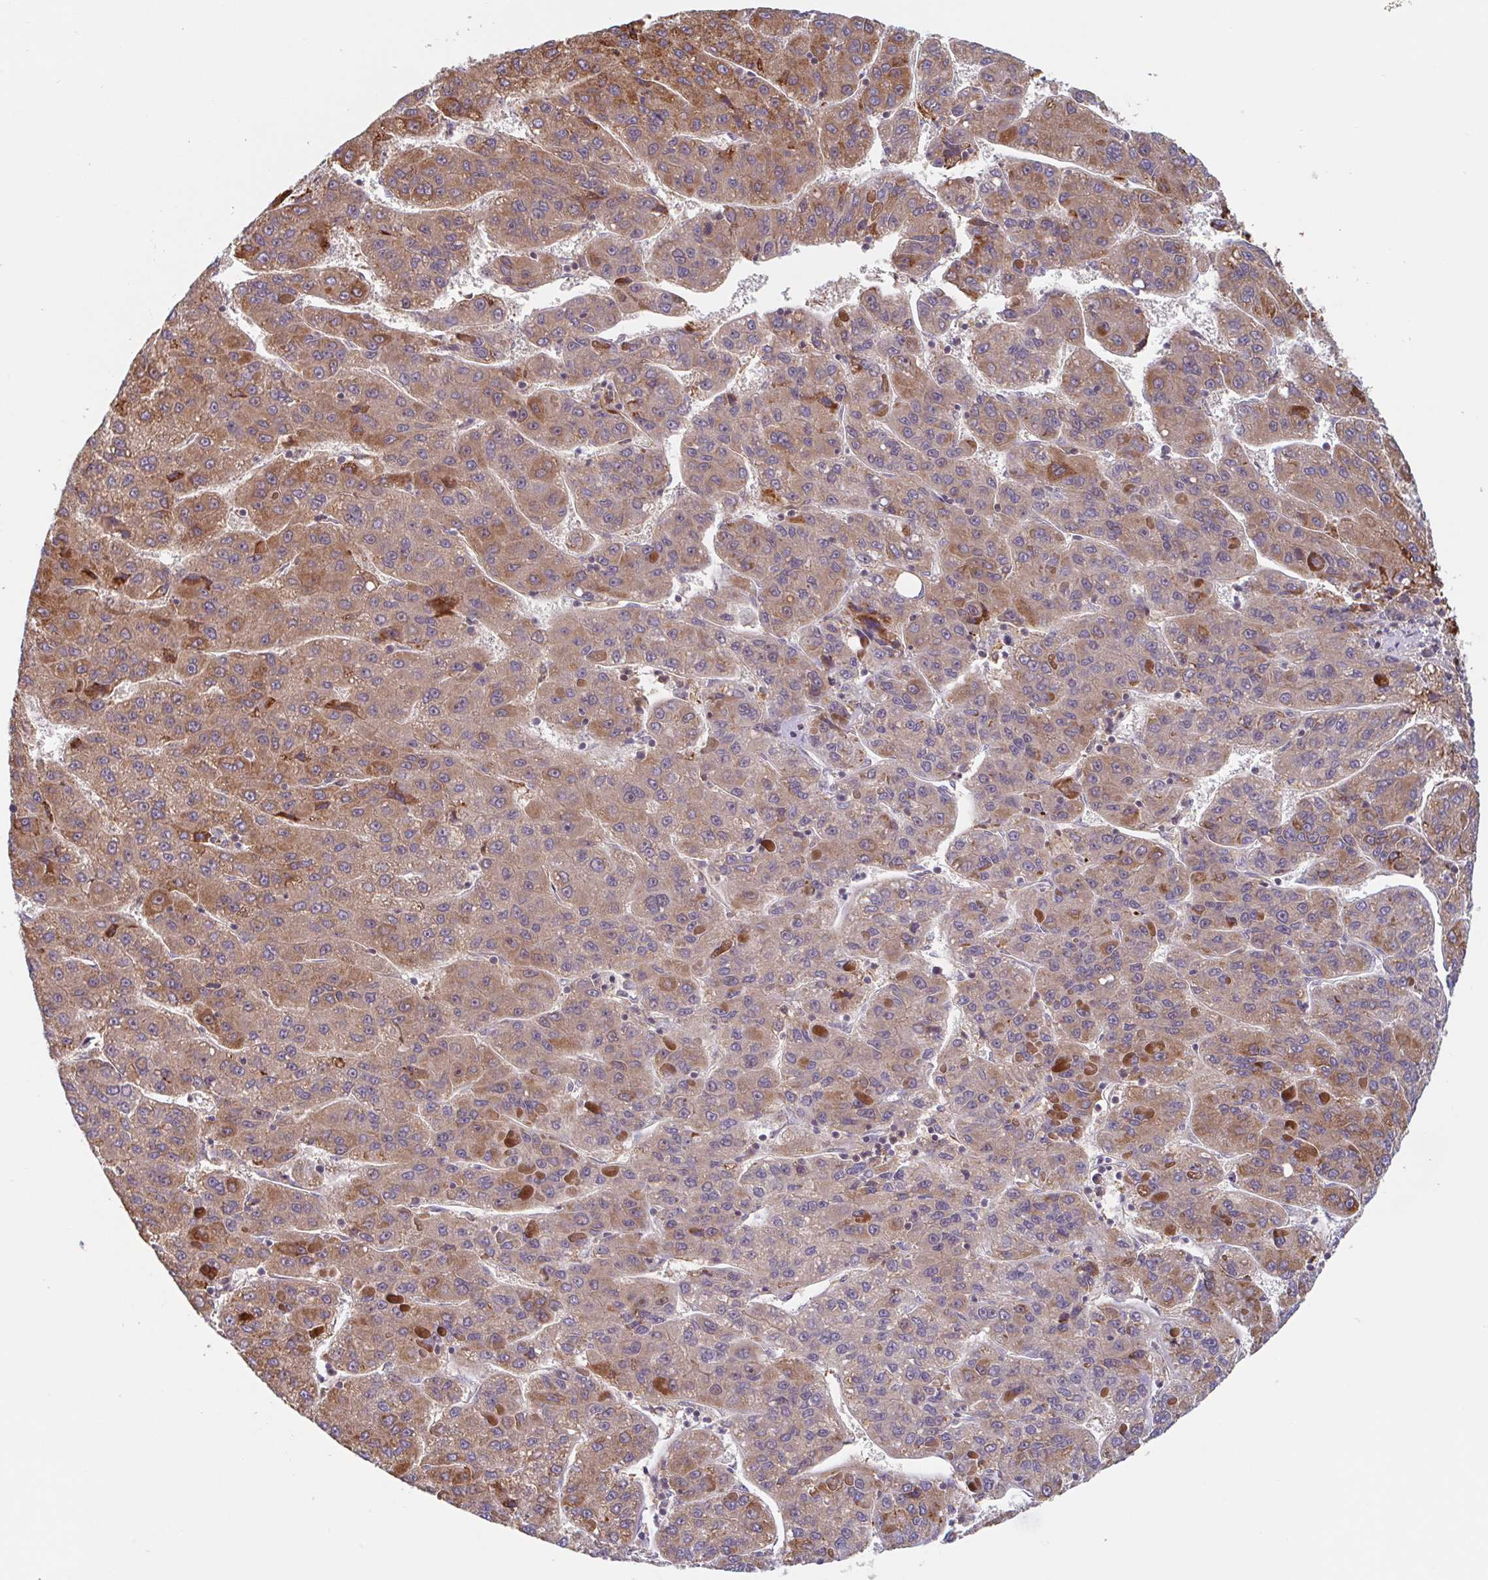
{"staining": {"intensity": "moderate", "quantity": "25%-75%", "location": "cytoplasmic/membranous"}, "tissue": "liver cancer", "cell_type": "Tumor cells", "image_type": "cancer", "snomed": [{"axis": "morphology", "description": "Carcinoma, Hepatocellular, NOS"}, {"axis": "topography", "description": "Liver"}], "caption": "DAB immunohistochemical staining of liver cancer (hepatocellular carcinoma) exhibits moderate cytoplasmic/membranous protein positivity in approximately 25%-75% of tumor cells.", "gene": "NUB1", "patient": {"sex": "female", "age": 82}}